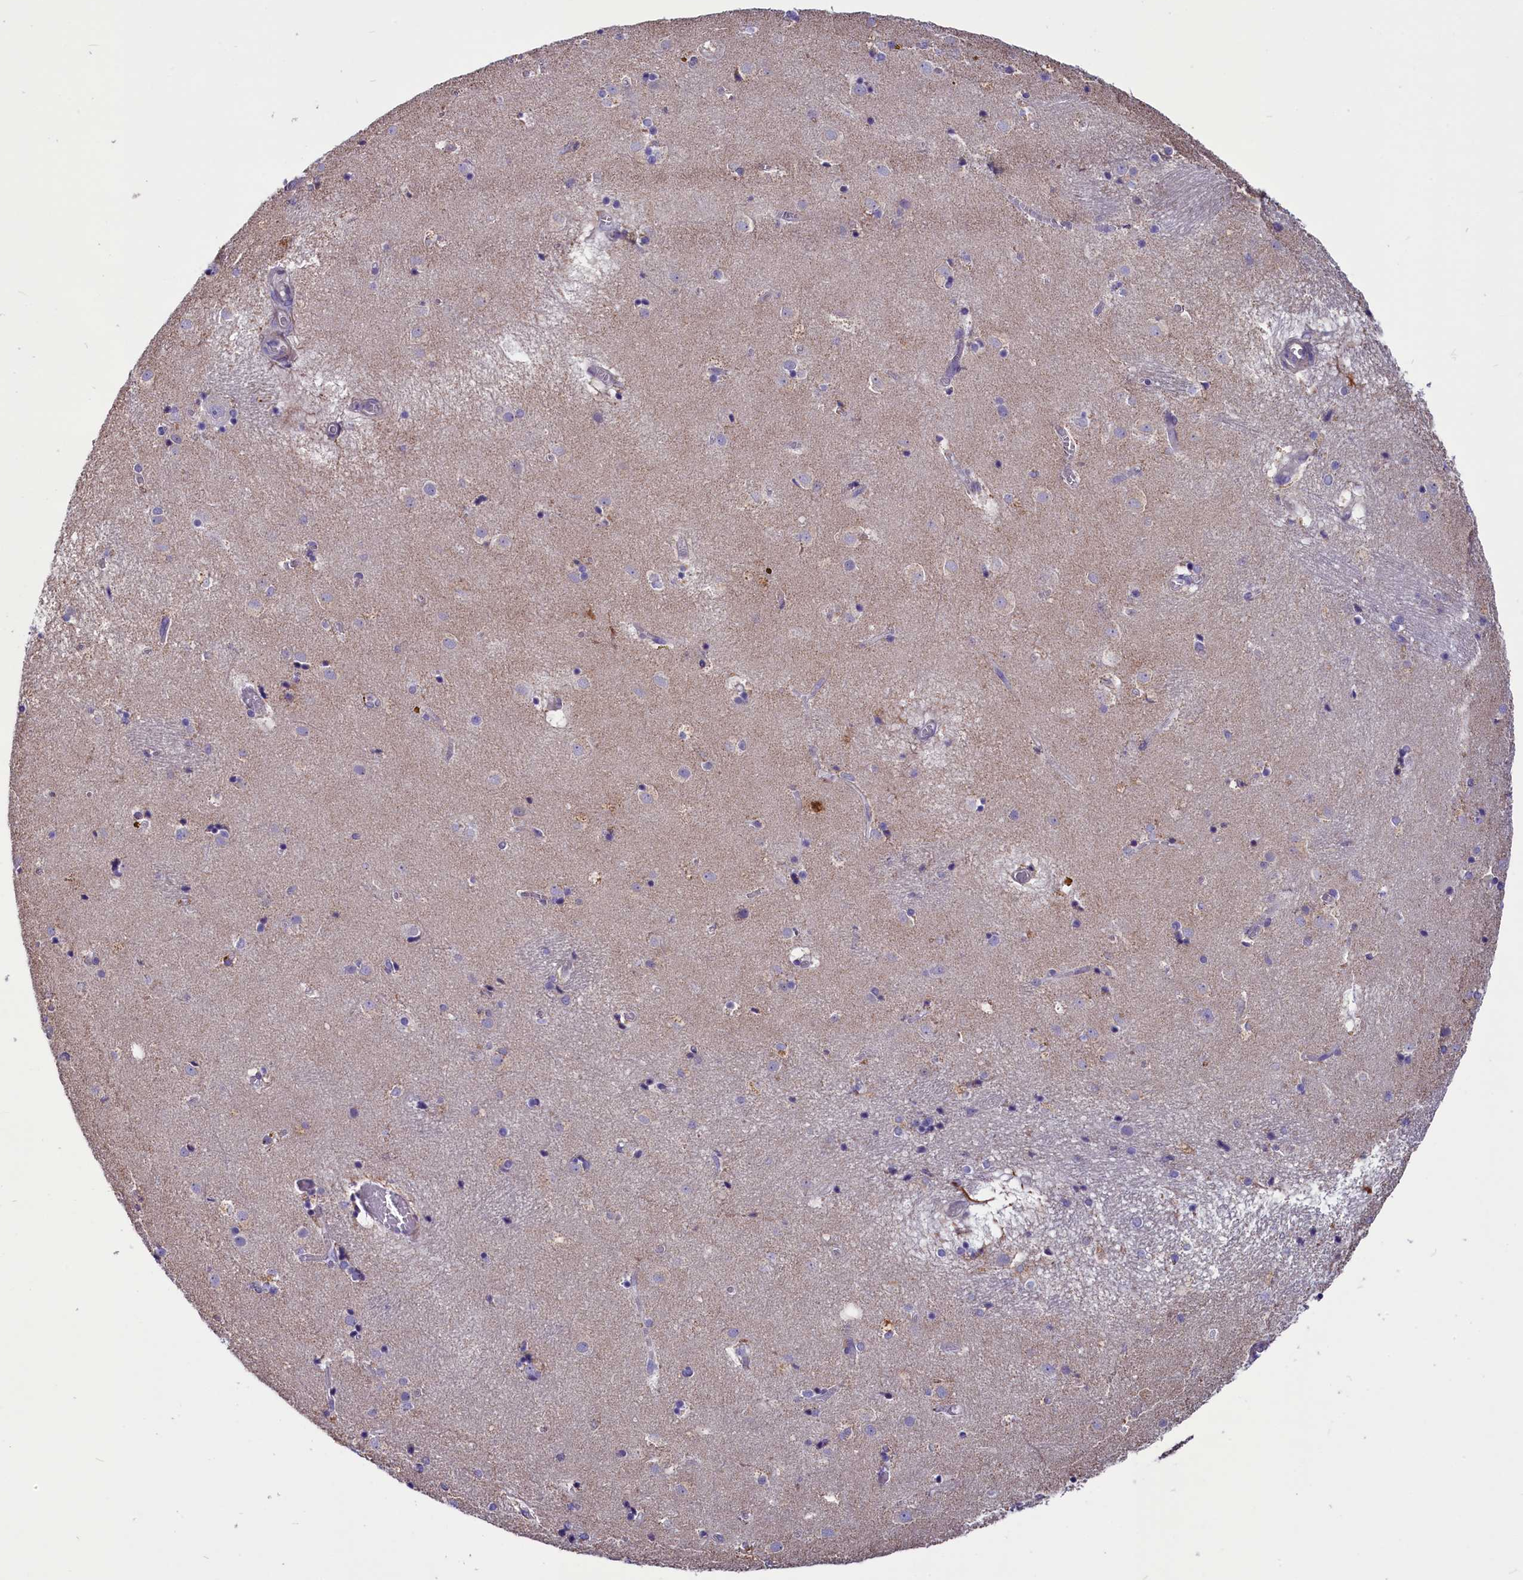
{"staining": {"intensity": "weak", "quantity": "<25%", "location": "cytoplasmic/membranous"}, "tissue": "caudate", "cell_type": "Glial cells", "image_type": "normal", "snomed": [{"axis": "morphology", "description": "Normal tissue, NOS"}, {"axis": "topography", "description": "Lateral ventricle wall"}], "caption": "This is an immunohistochemistry (IHC) histopathology image of normal caudate. There is no staining in glial cells.", "gene": "SCD5", "patient": {"sex": "male", "age": 70}}